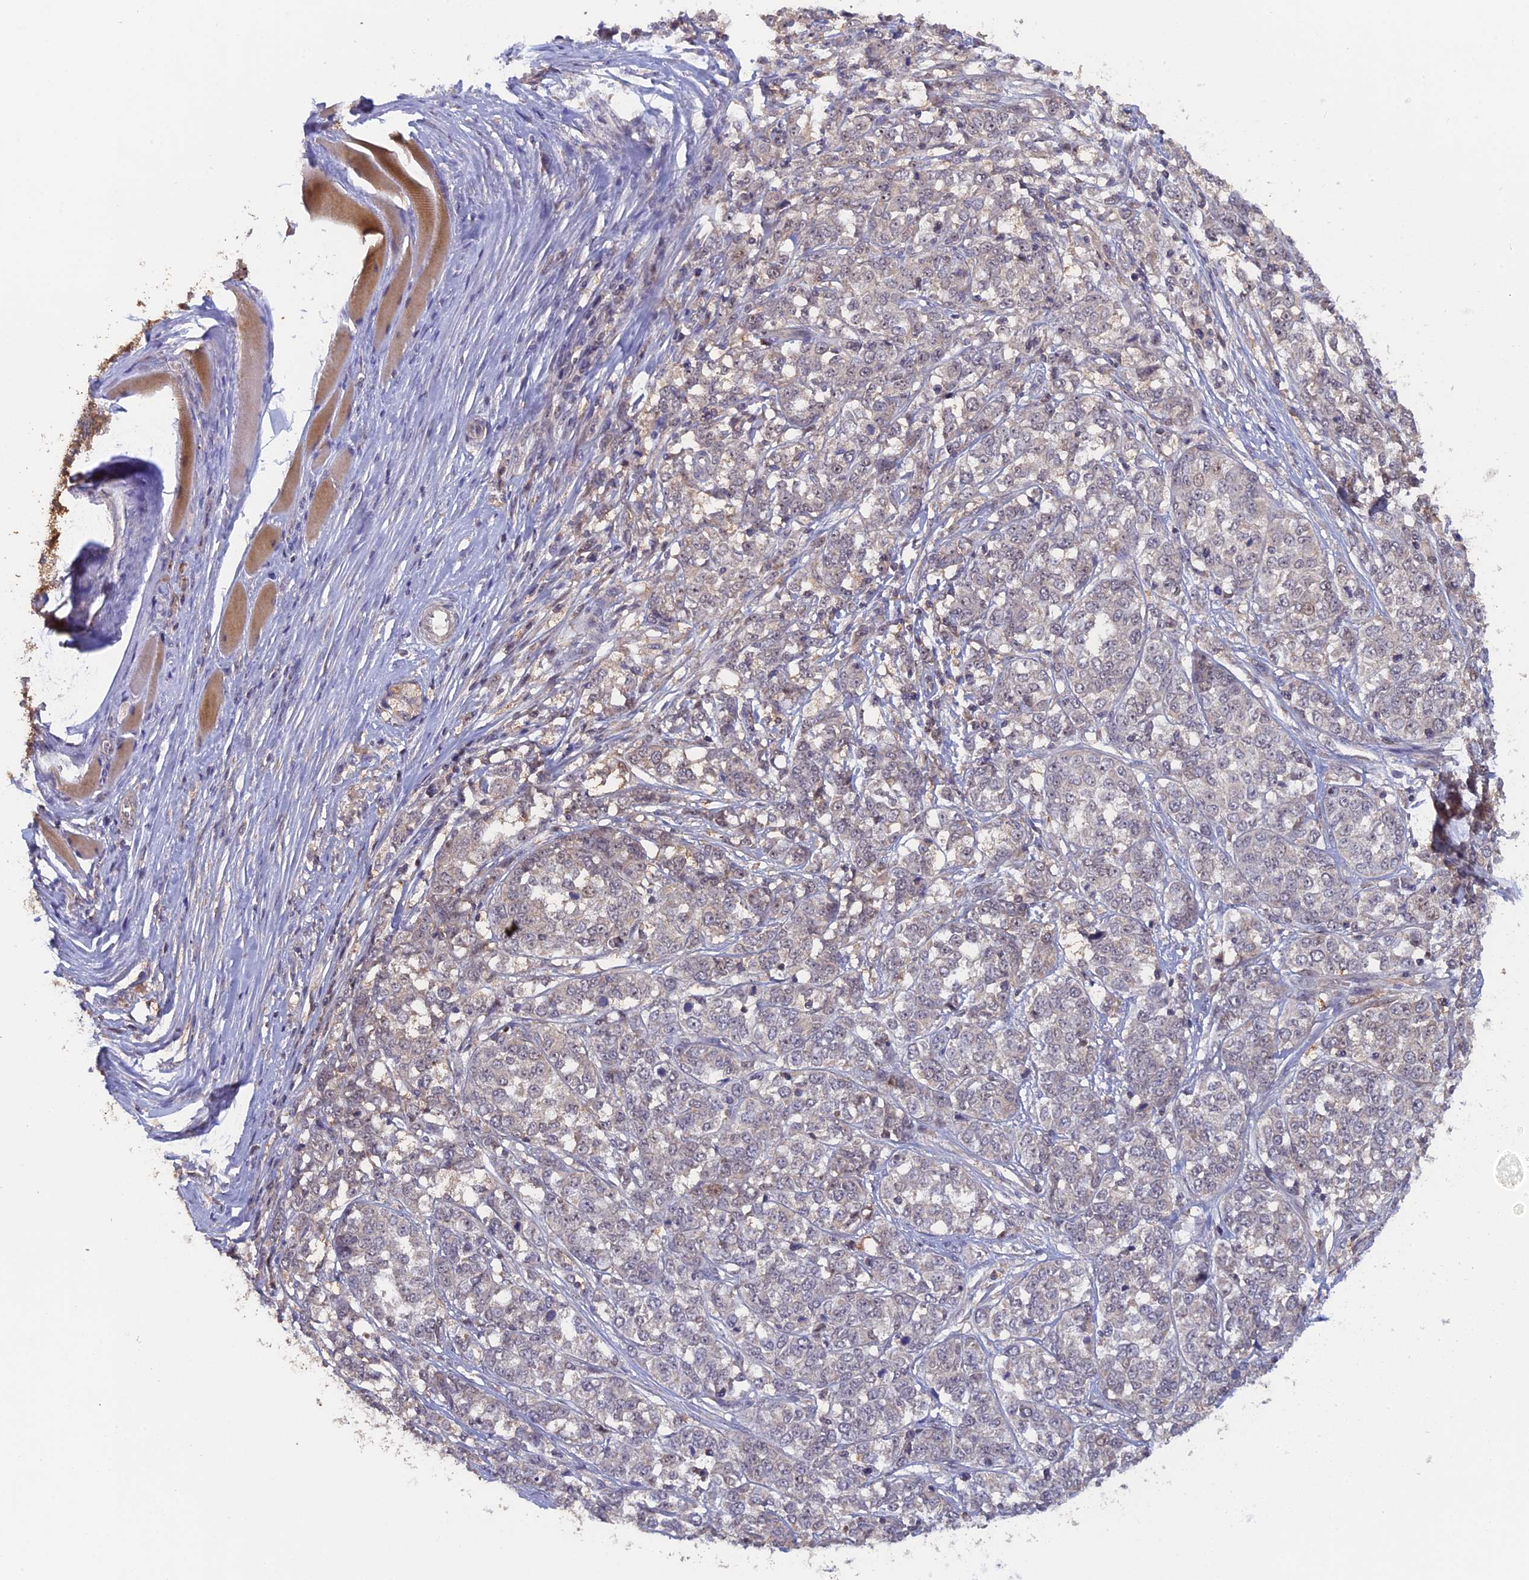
{"staining": {"intensity": "negative", "quantity": "none", "location": "none"}, "tissue": "melanoma", "cell_type": "Tumor cells", "image_type": "cancer", "snomed": [{"axis": "morphology", "description": "Malignant melanoma, NOS"}, {"axis": "topography", "description": "Skin"}], "caption": "Immunohistochemical staining of melanoma shows no significant expression in tumor cells.", "gene": "FAM98C", "patient": {"sex": "female", "age": 72}}